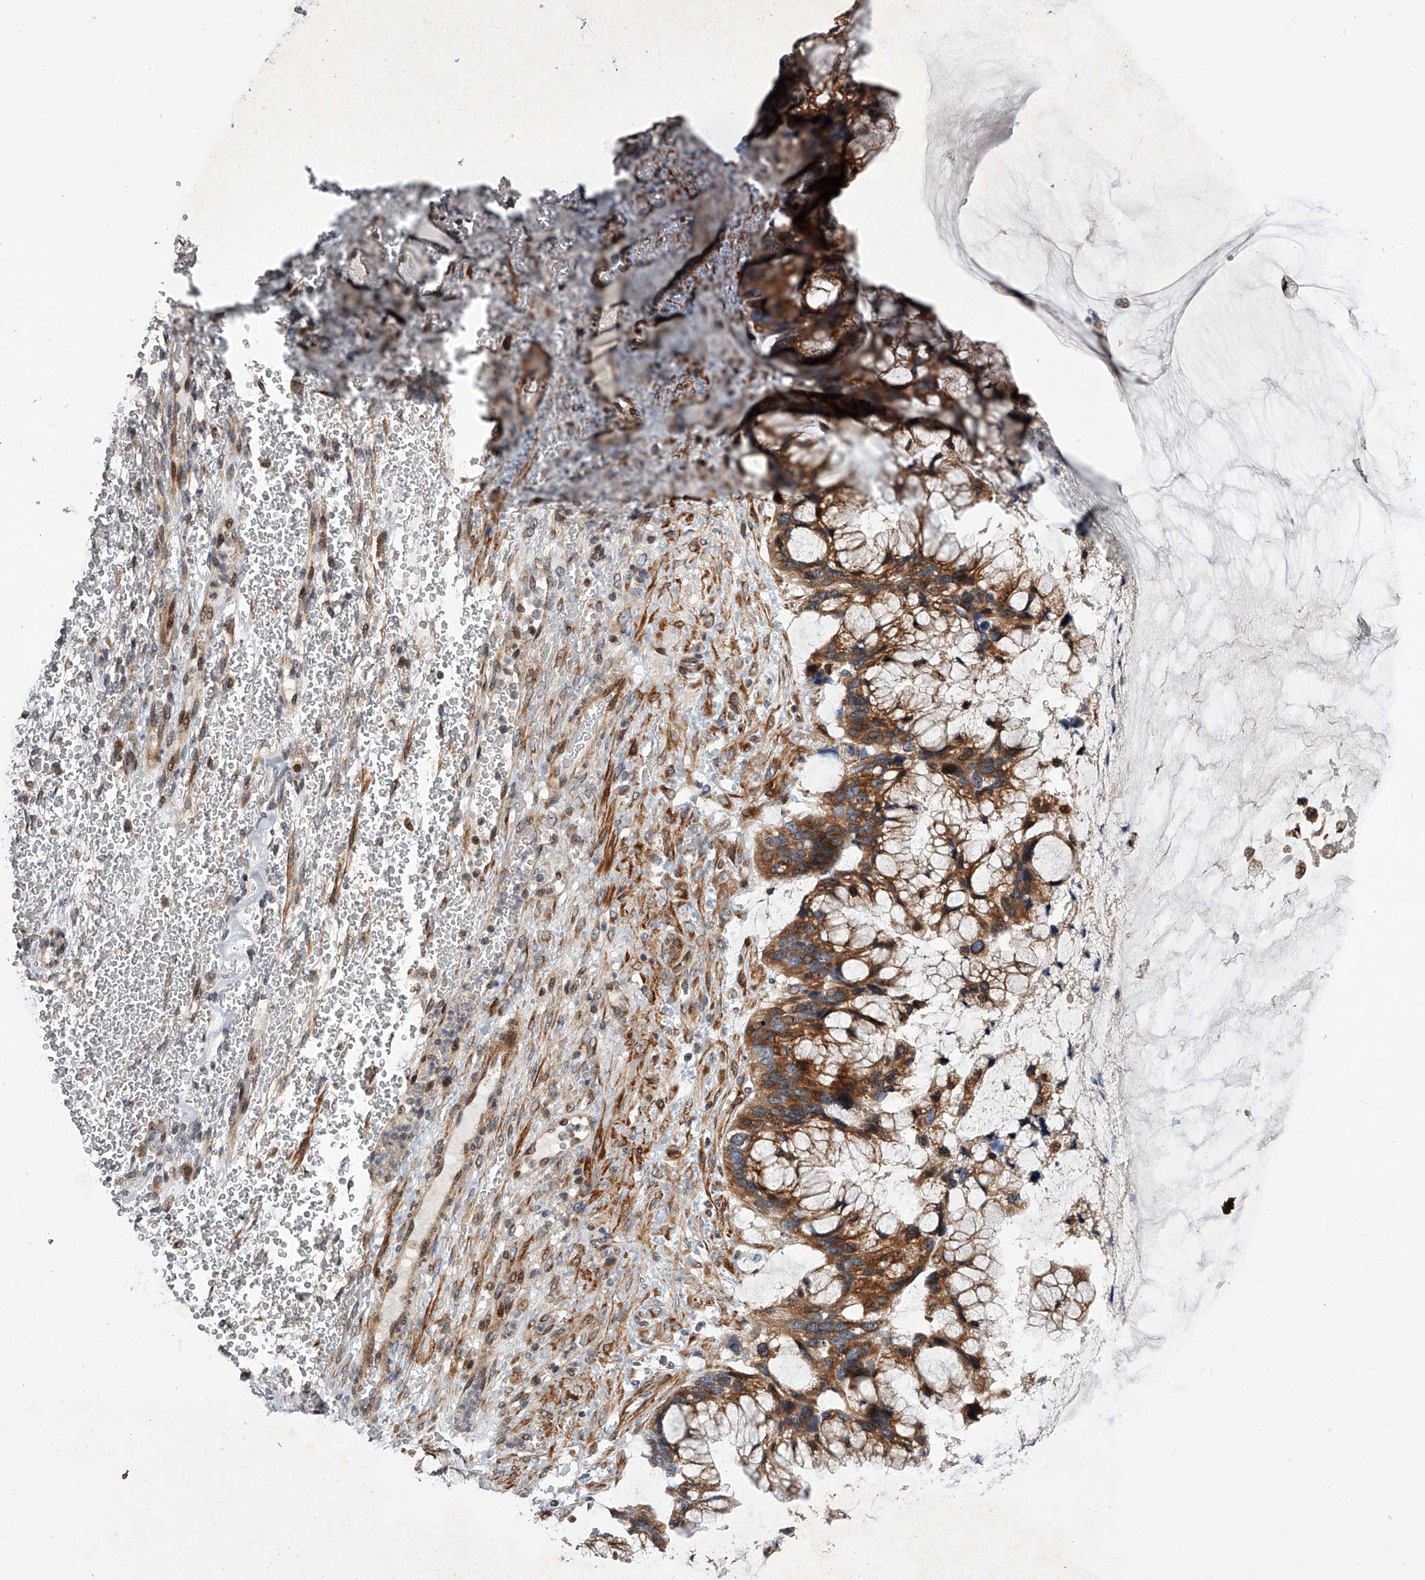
{"staining": {"intensity": "strong", "quantity": ">75%", "location": "cytoplasmic/membranous"}, "tissue": "ovarian cancer", "cell_type": "Tumor cells", "image_type": "cancer", "snomed": [{"axis": "morphology", "description": "Cystadenocarcinoma, mucinous, NOS"}, {"axis": "topography", "description": "Ovary"}], "caption": "Approximately >75% of tumor cells in ovarian cancer demonstrate strong cytoplasmic/membranous protein positivity as visualized by brown immunohistochemical staining.", "gene": "DLGAP2", "patient": {"sex": "female", "age": 37}}